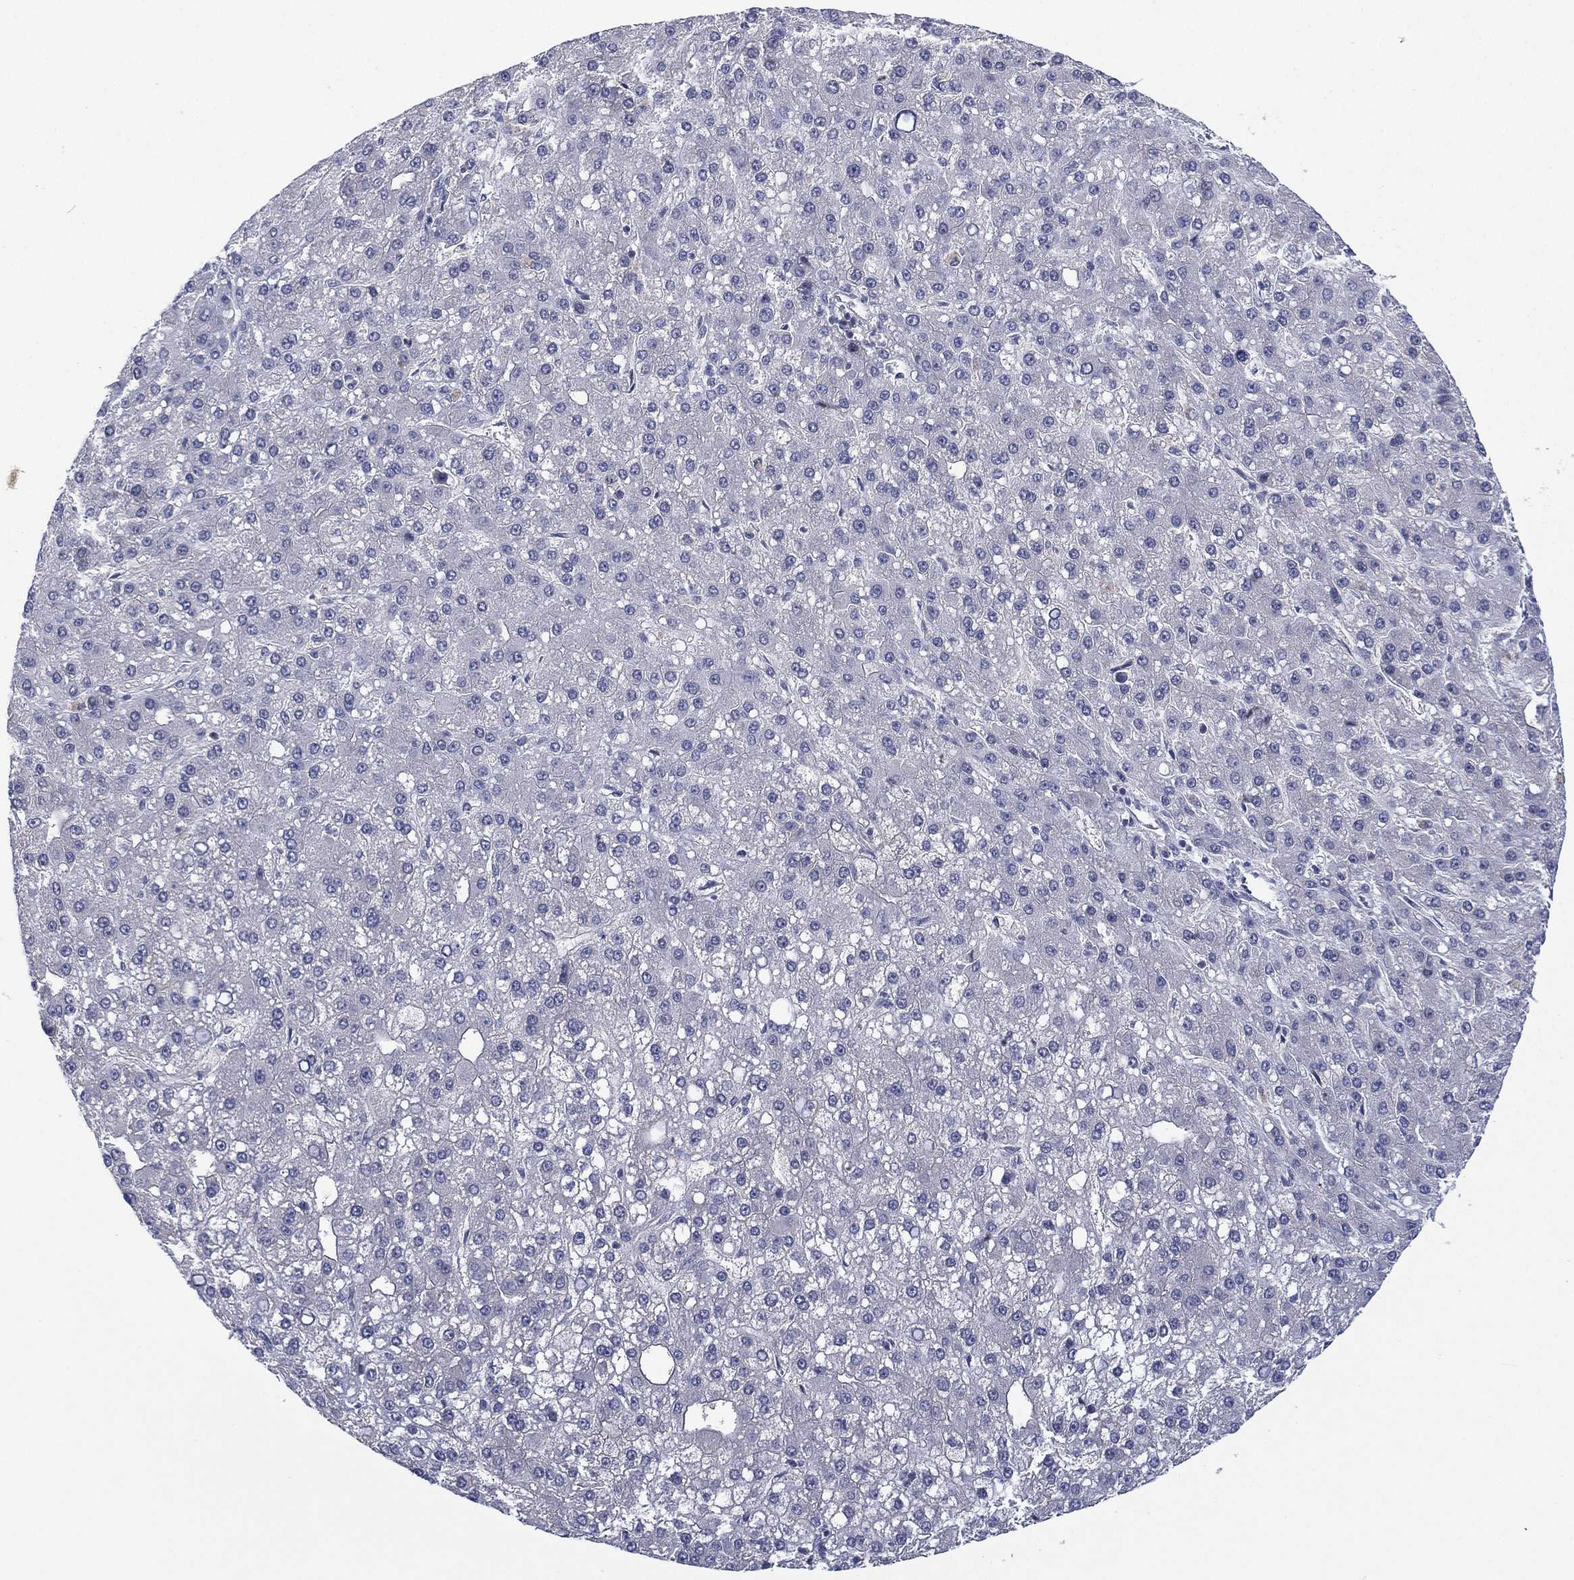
{"staining": {"intensity": "negative", "quantity": "none", "location": "none"}, "tissue": "liver cancer", "cell_type": "Tumor cells", "image_type": "cancer", "snomed": [{"axis": "morphology", "description": "Carcinoma, Hepatocellular, NOS"}, {"axis": "topography", "description": "Liver"}], "caption": "Immunohistochemistry (IHC) image of liver cancer stained for a protein (brown), which exhibits no expression in tumor cells. Brightfield microscopy of immunohistochemistry (IHC) stained with DAB (3,3'-diaminobenzidine) (brown) and hematoxylin (blue), captured at high magnification.", "gene": "MPP7", "patient": {"sex": "male", "age": 67}}